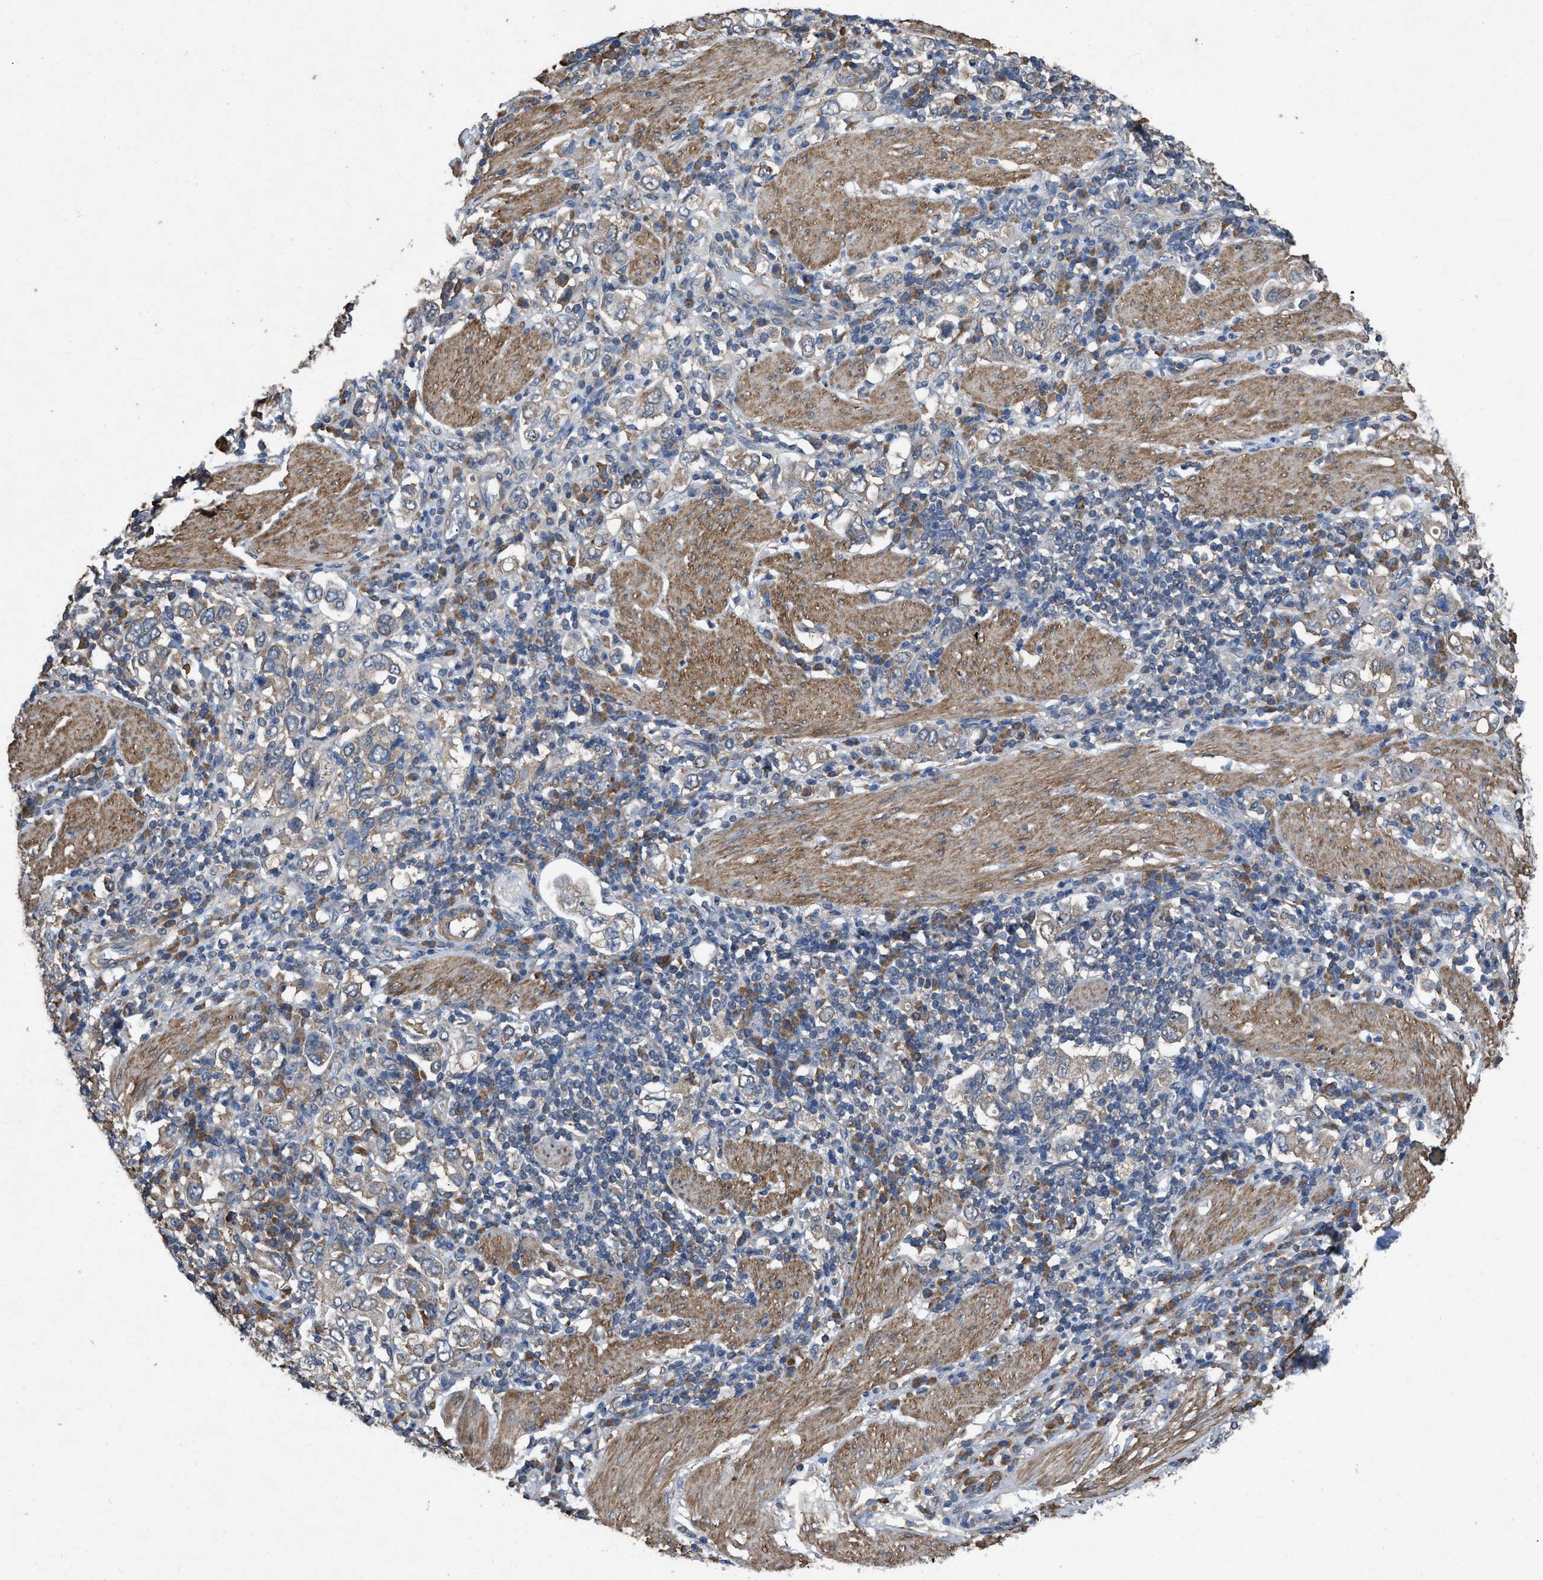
{"staining": {"intensity": "weak", "quantity": "<25%", "location": "cytoplasmic/membranous"}, "tissue": "stomach cancer", "cell_type": "Tumor cells", "image_type": "cancer", "snomed": [{"axis": "morphology", "description": "Adenocarcinoma, NOS"}, {"axis": "topography", "description": "Stomach, upper"}], "caption": "Immunohistochemistry of human adenocarcinoma (stomach) reveals no positivity in tumor cells.", "gene": "ARL6", "patient": {"sex": "male", "age": 62}}